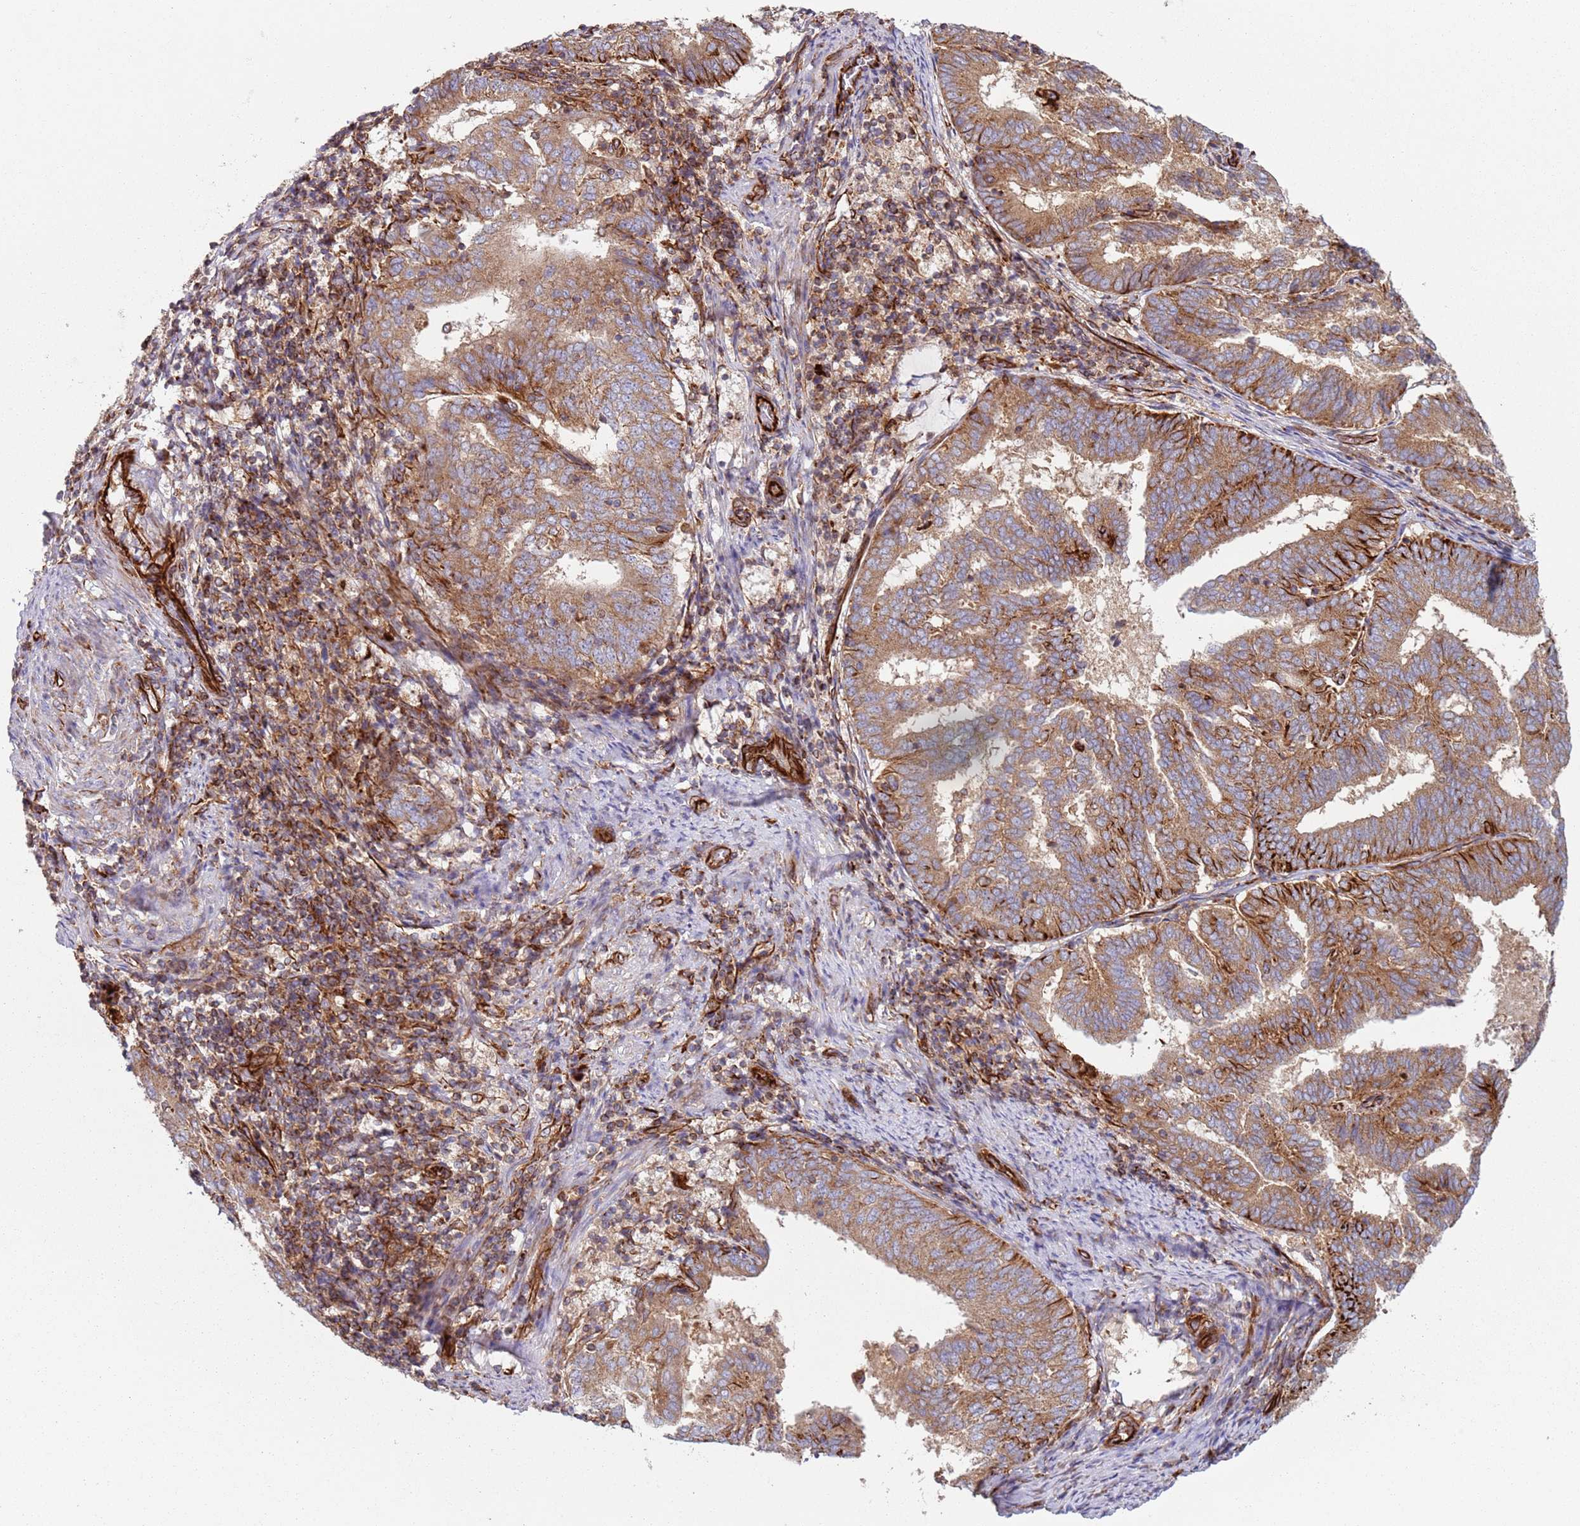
{"staining": {"intensity": "moderate", "quantity": ">75%", "location": "cytoplasmic/membranous"}, "tissue": "endometrial cancer", "cell_type": "Tumor cells", "image_type": "cancer", "snomed": [{"axis": "morphology", "description": "Adenocarcinoma, NOS"}, {"axis": "topography", "description": "Endometrium"}], "caption": "IHC histopathology image of endometrial adenocarcinoma stained for a protein (brown), which reveals medium levels of moderate cytoplasmic/membranous positivity in about >75% of tumor cells.", "gene": "SNAPIN", "patient": {"sex": "female", "age": 80}}